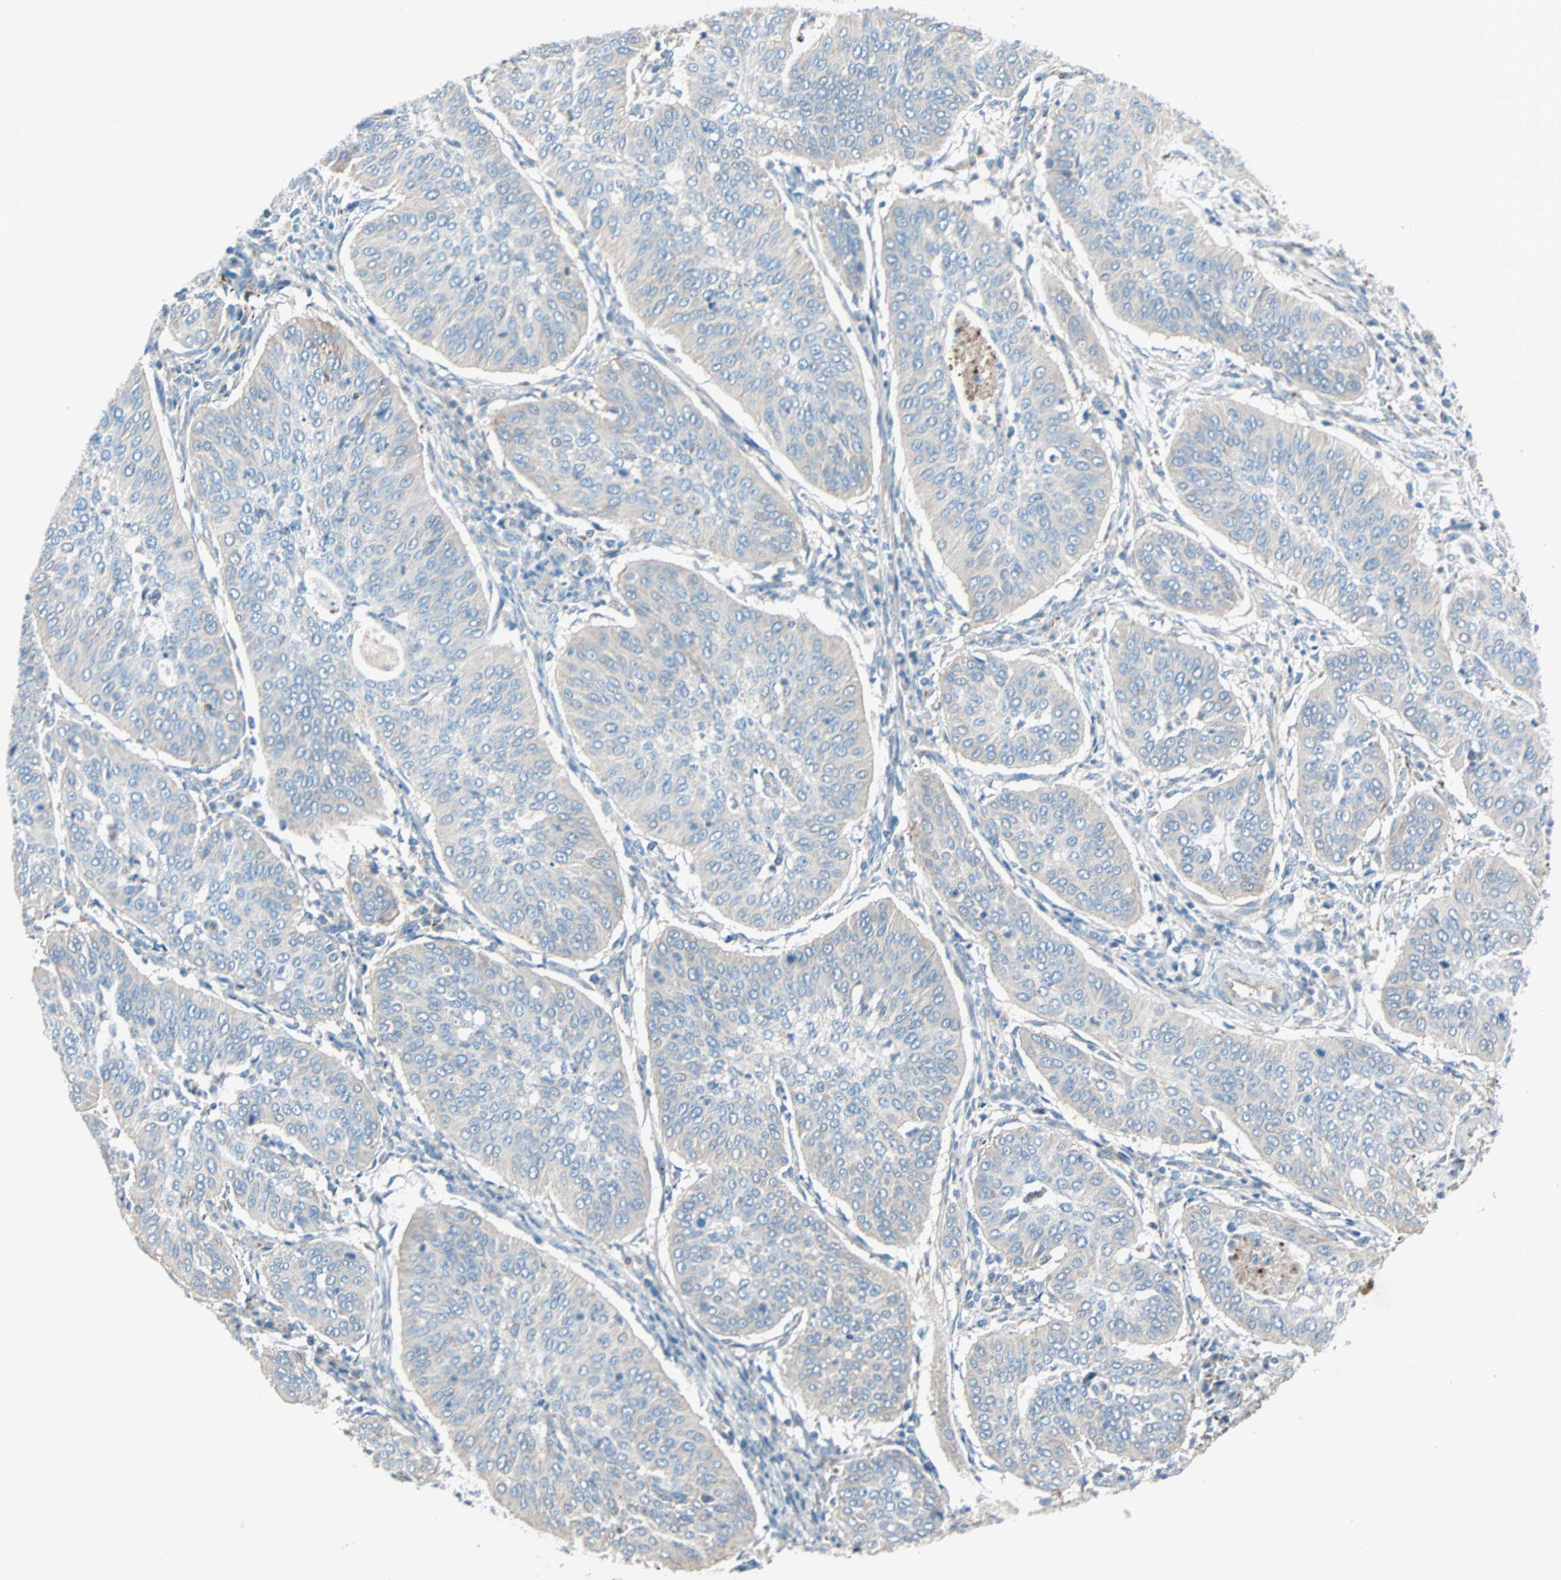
{"staining": {"intensity": "weak", "quantity": ">75%", "location": "cytoplasmic/membranous"}, "tissue": "cervical cancer", "cell_type": "Tumor cells", "image_type": "cancer", "snomed": [{"axis": "morphology", "description": "Normal tissue, NOS"}, {"axis": "morphology", "description": "Squamous cell carcinoma, NOS"}, {"axis": "topography", "description": "Cervix"}], "caption": "Cervical cancer stained with DAB (3,3'-diaminobenzidine) immunohistochemistry (IHC) reveals low levels of weak cytoplasmic/membranous positivity in approximately >75% of tumor cells.", "gene": "LY6G6F", "patient": {"sex": "female", "age": 39}}